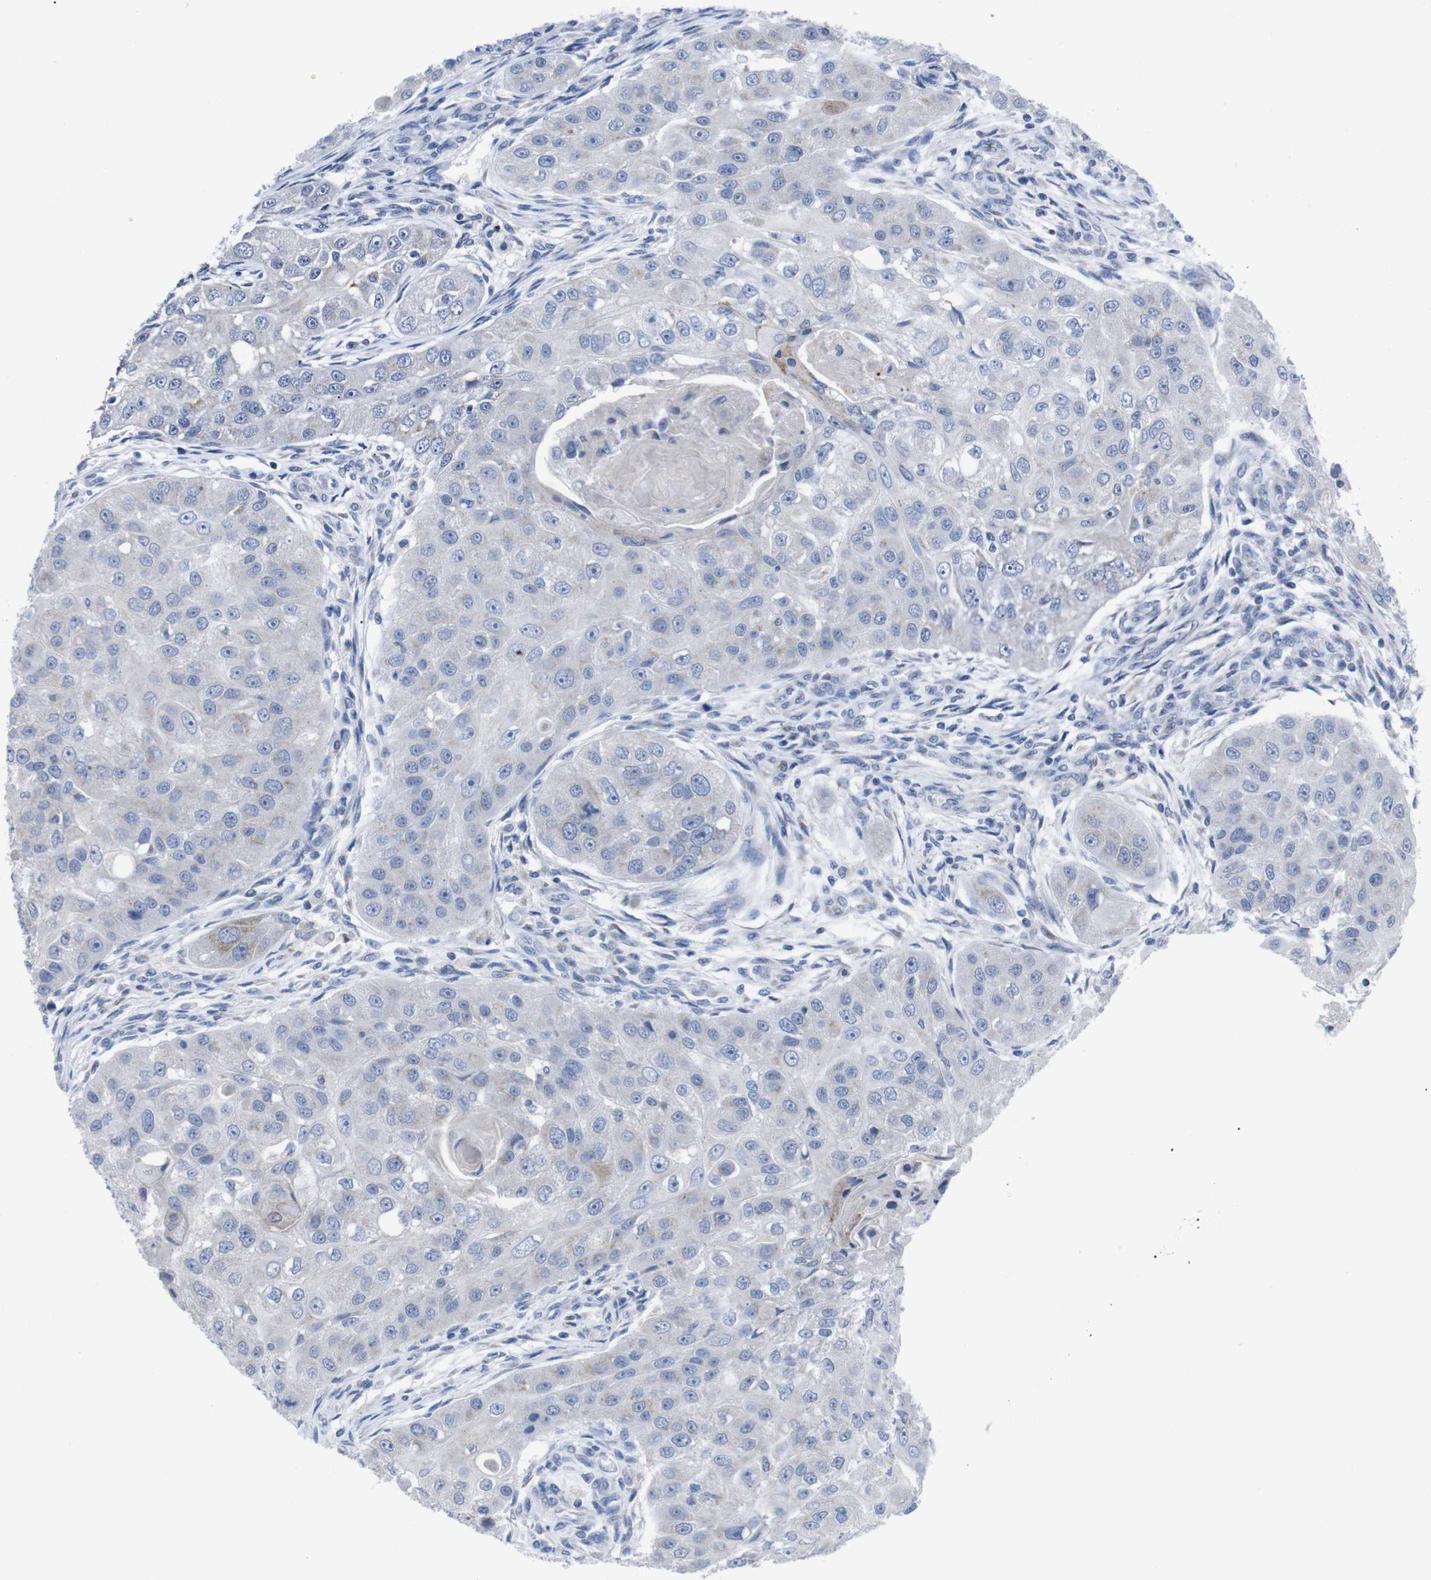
{"staining": {"intensity": "moderate", "quantity": "<25%", "location": "cytoplasmic/membranous"}, "tissue": "head and neck cancer", "cell_type": "Tumor cells", "image_type": "cancer", "snomed": [{"axis": "morphology", "description": "Normal tissue, NOS"}, {"axis": "morphology", "description": "Squamous cell carcinoma, NOS"}, {"axis": "topography", "description": "Skeletal muscle"}, {"axis": "topography", "description": "Head-Neck"}], "caption": "Human head and neck squamous cell carcinoma stained for a protein (brown) displays moderate cytoplasmic/membranous positive positivity in approximately <25% of tumor cells.", "gene": "IRF4", "patient": {"sex": "male", "age": 51}}